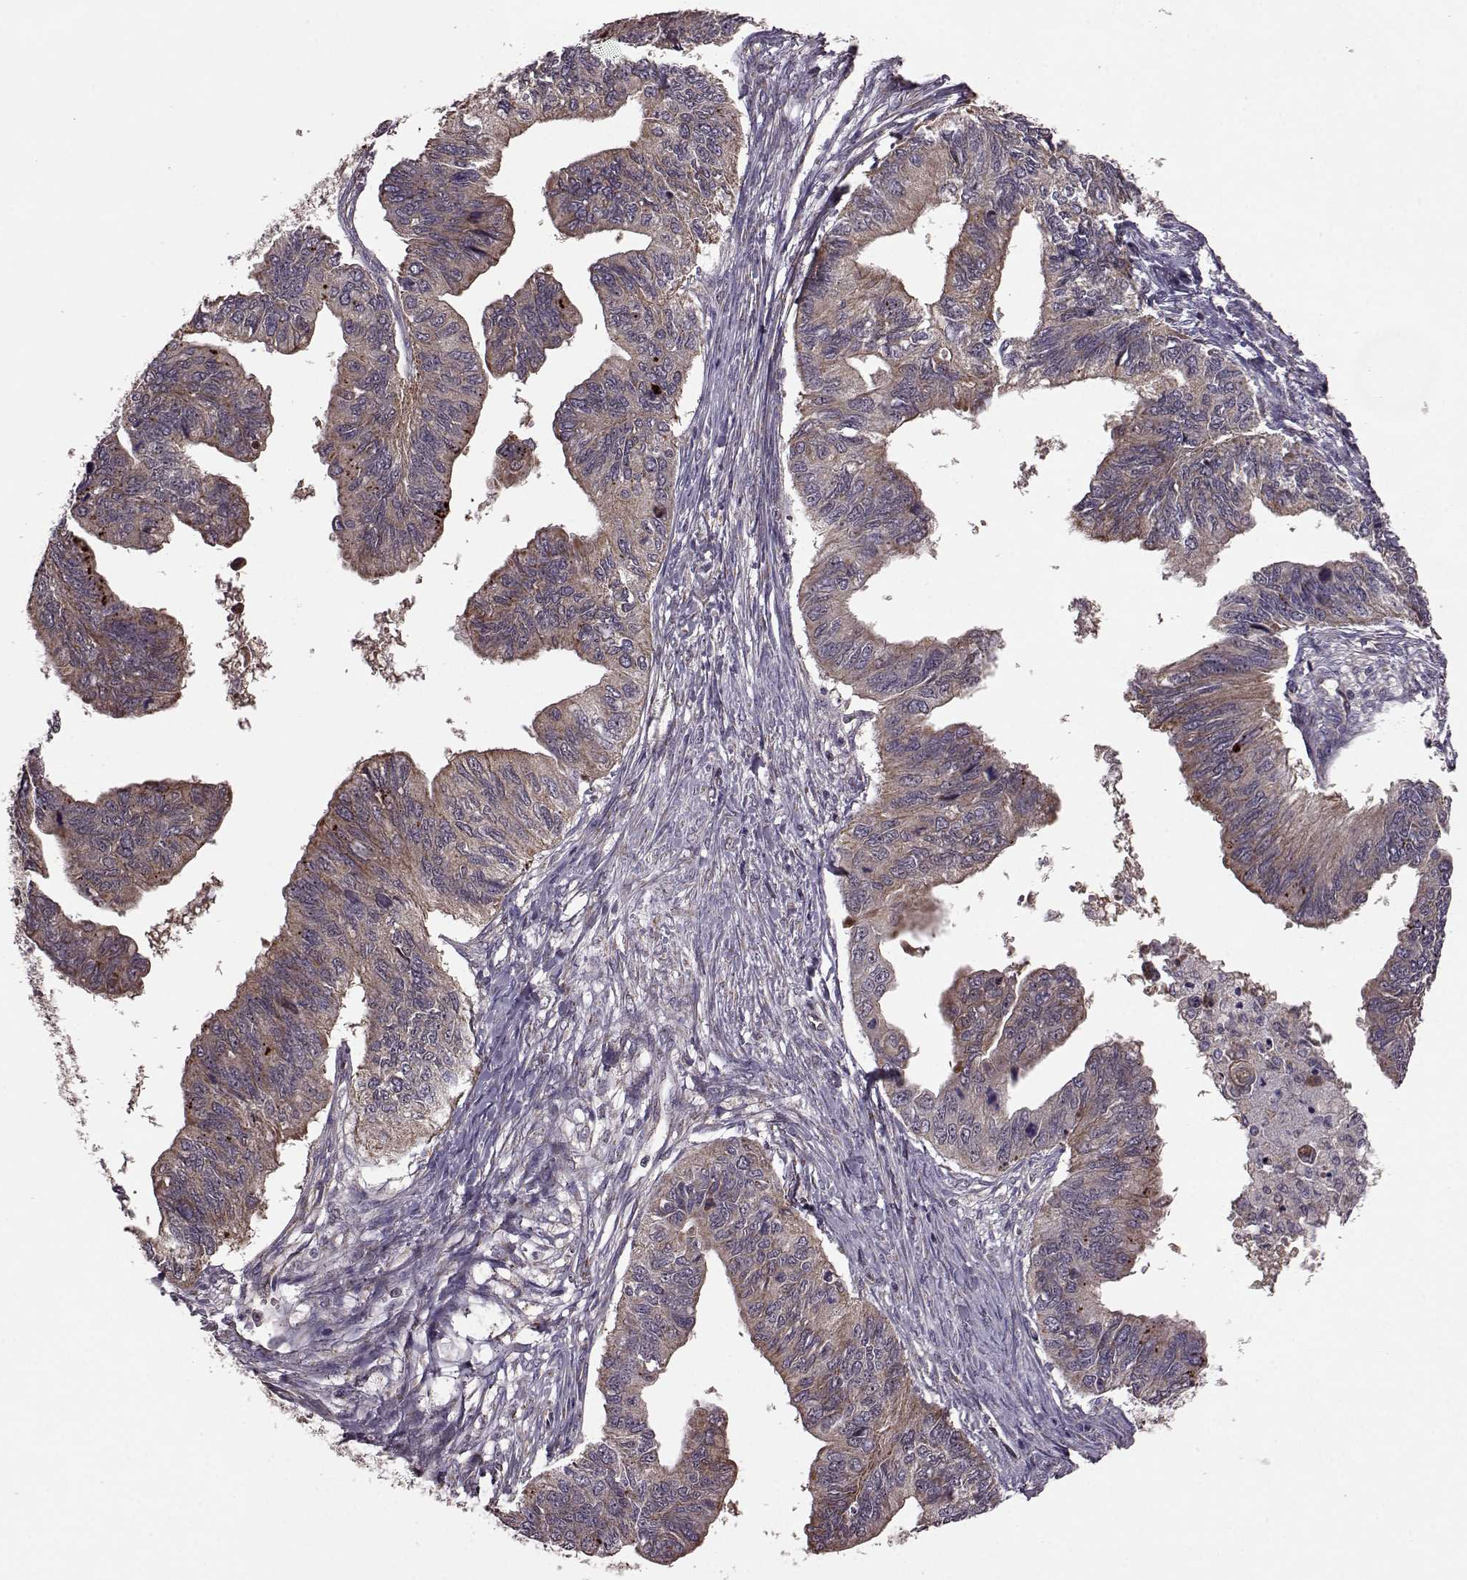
{"staining": {"intensity": "moderate", "quantity": ">75%", "location": "cytoplasmic/membranous"}, "tissue": "ovarian cancer", "cell_type": "Tumor cells", "image_type": "cancer", "snomed": [{"axis": "morphology", "description": "Cystadenocarcinoma, mucinous, NOS"}, {"axis": "topography", "description": "Ovary"}], "caption": "IHC image of neoplastic tissue: ovarian mucinous cystadenocarcinoma stained using immunohistochemistry exhibits medium levels of moderate protein expression localized specifically in the cytoplasmic/membranous of tumor cells, appearing as a cytoplasmic/membranous brown color.", "gene": "PUDP", "patient": {"sex": "female", "age": 76}}